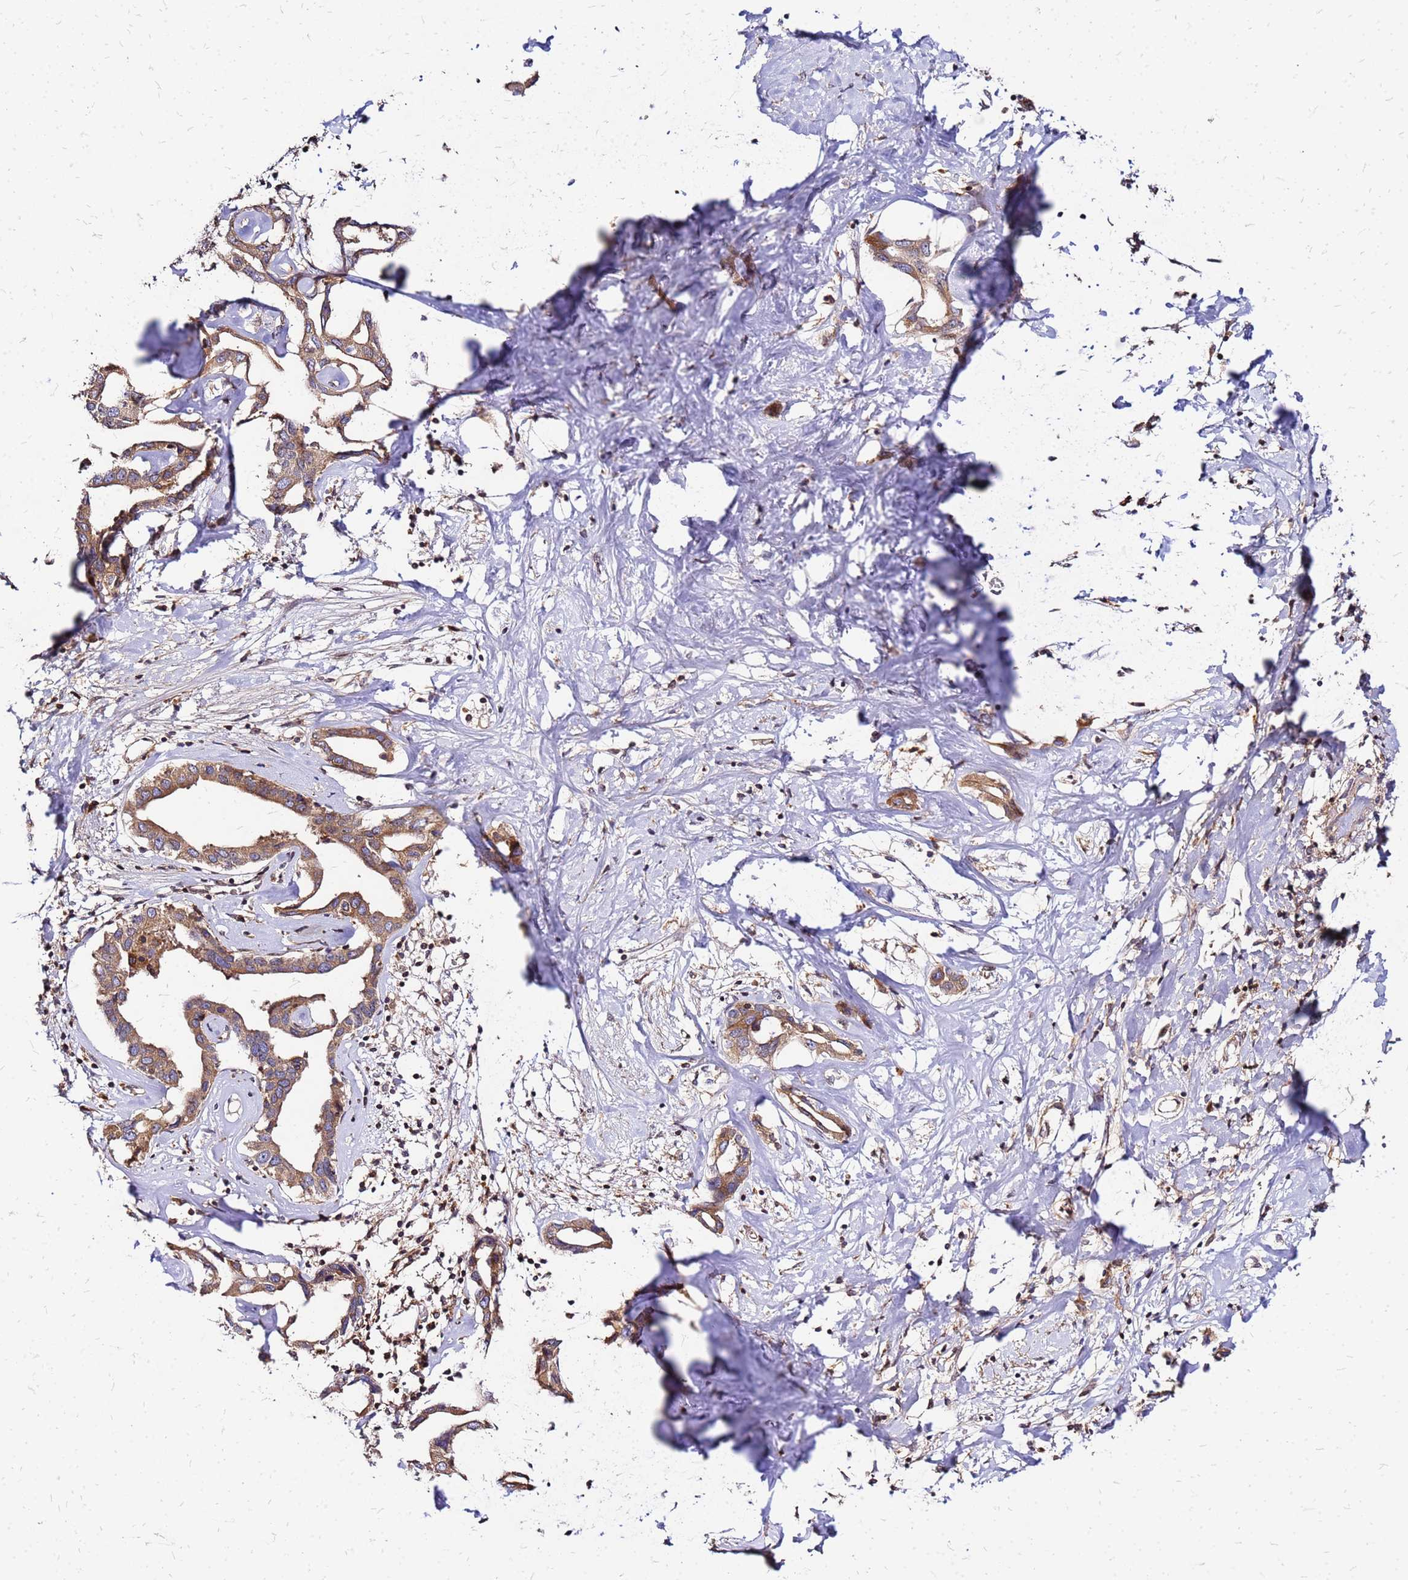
{"staining": {"intensity": "moderate", "quantity": ">75%", "location": "cytoplasmic/membranous"}, "tissue": "liver cancer", "cell_type": "Tumor cells", "image_type": "cancer", "snomed": [{"axis": "morphology", "description": "Cholangiocarcinoma"}, {"axis": "topography", "description": "Liver"}], "caption": "There is medium levels of moderate cytoplasmic/membranous positivity in tumor cells of liver cancer, as demonstrated by immunohistochemical staining (brown color).", "gene": "CYBC1", "patient": {"sex": "male", "age": 59}}